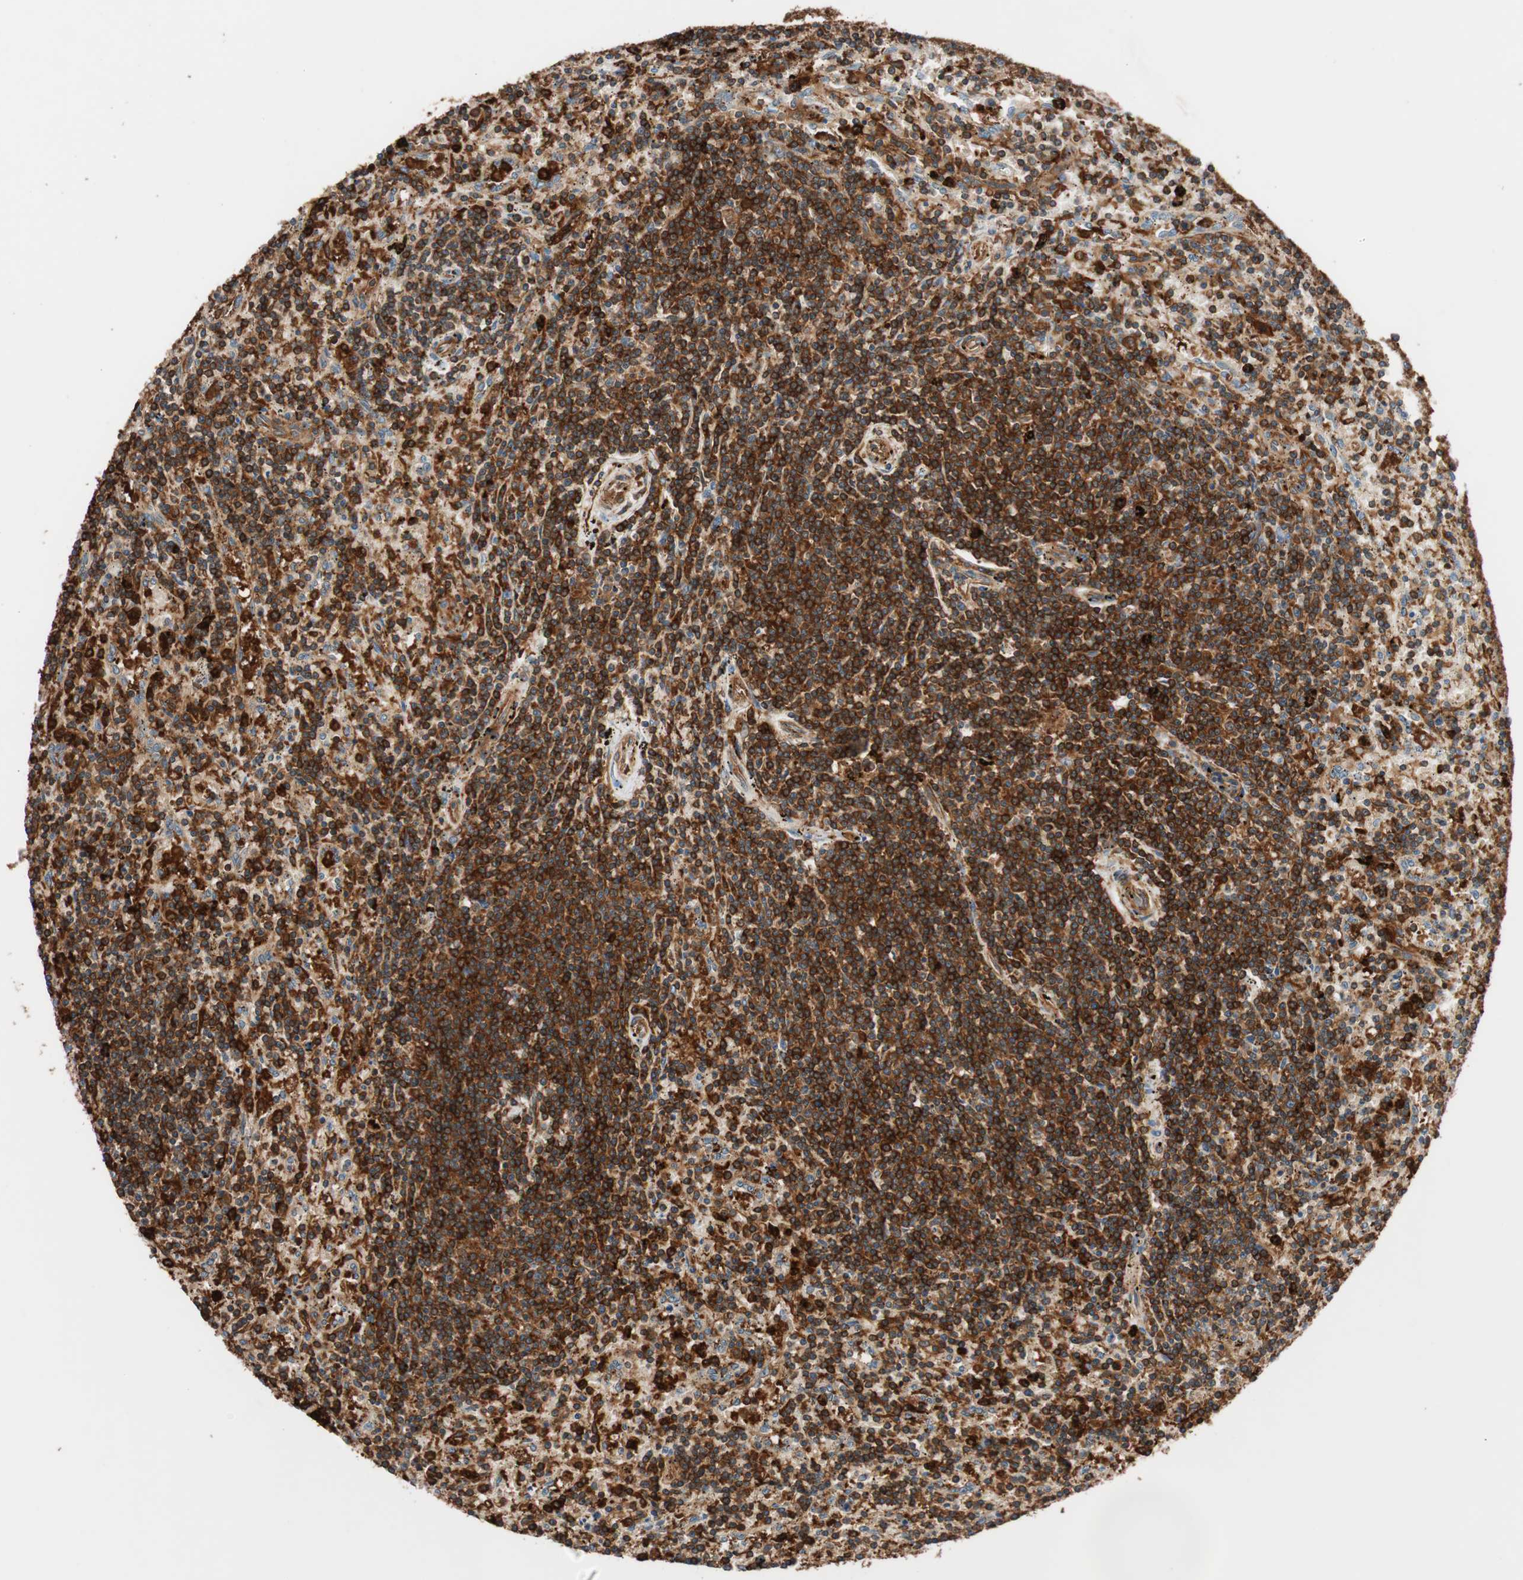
{"staining": {"intensity": "strong", "quantity": ">75%", "location": "cytoplasmic/membranous"}, "tissue": "lymphoma", "cell_type": "Tumor cells", "image_type": "cancer", "snomed": [{"axis": "morphology", "description": "Malignant lymphoma, non-Hodgkin's type, Low grade"}, {"axis": "topography", "description": "Spleen"}], "caption": "IHC of lymphoma reveals high levels of strong cytoplasmic/membranous staining in about >75% of tumor cells.", "gene": "VASP", "patient": {"sex": "male", "age": 76}}